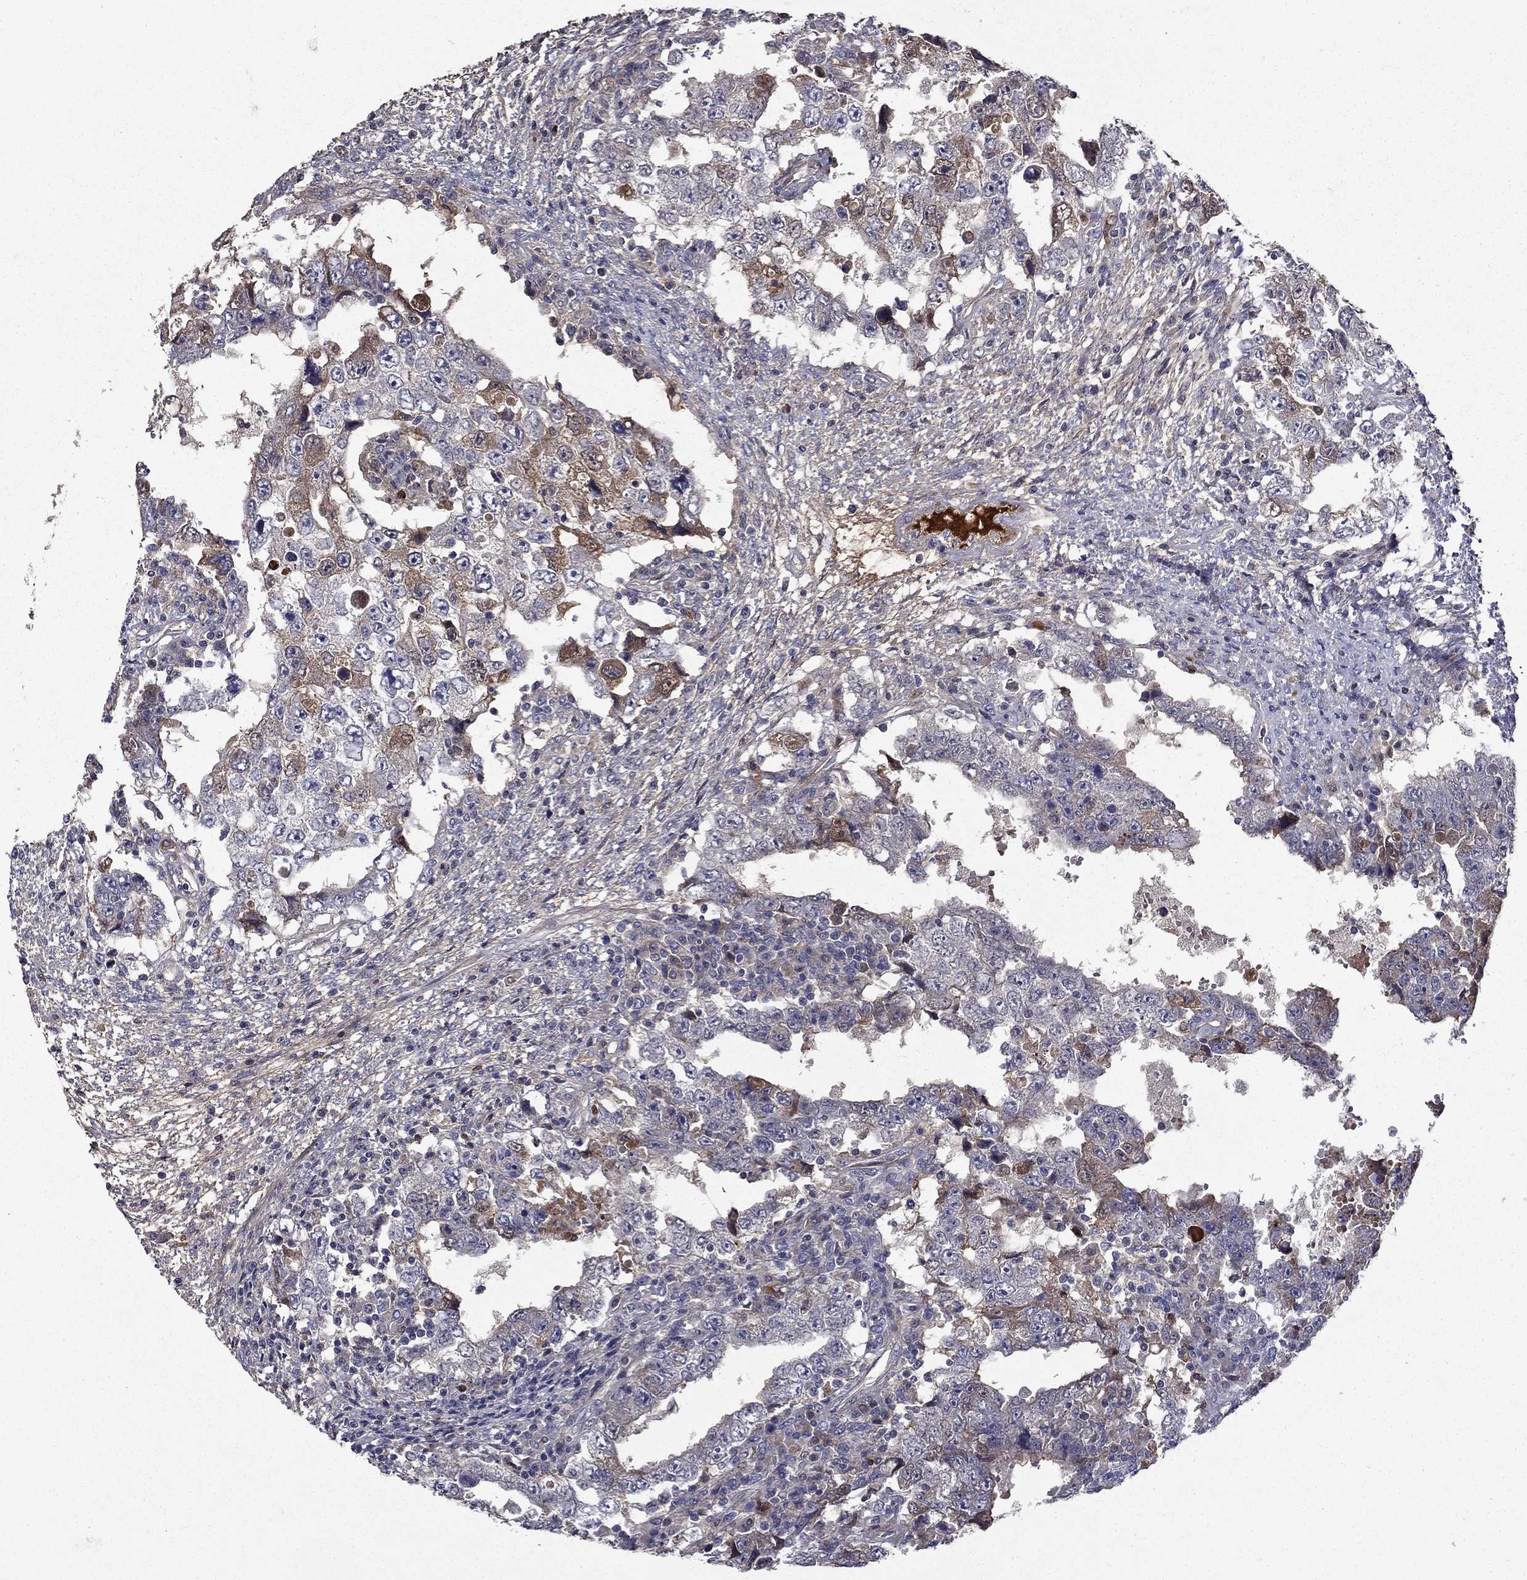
{"staining": {"intensity": "moderate", "quantity": "<25%", "location": "cytoplasmic/membranous"}, "tissue": "testis cancer", "cell_type": "Tumor cells", "image_type": "cancer", "snomed": [{"axis": "morphology", "description": "Carcinoma, Embryonal, NOS"}, {"axis": "topography", "description": "Testis"}], "caption": "Testis cancer stained with DAB immunohistochemistry (IHC) exhibits low levels of moderate cytoplasmic/membranous staining in approximately <25% of tumor cells.", "gene": "SATB1", "patient": {"sex": "male", "age": 26}}